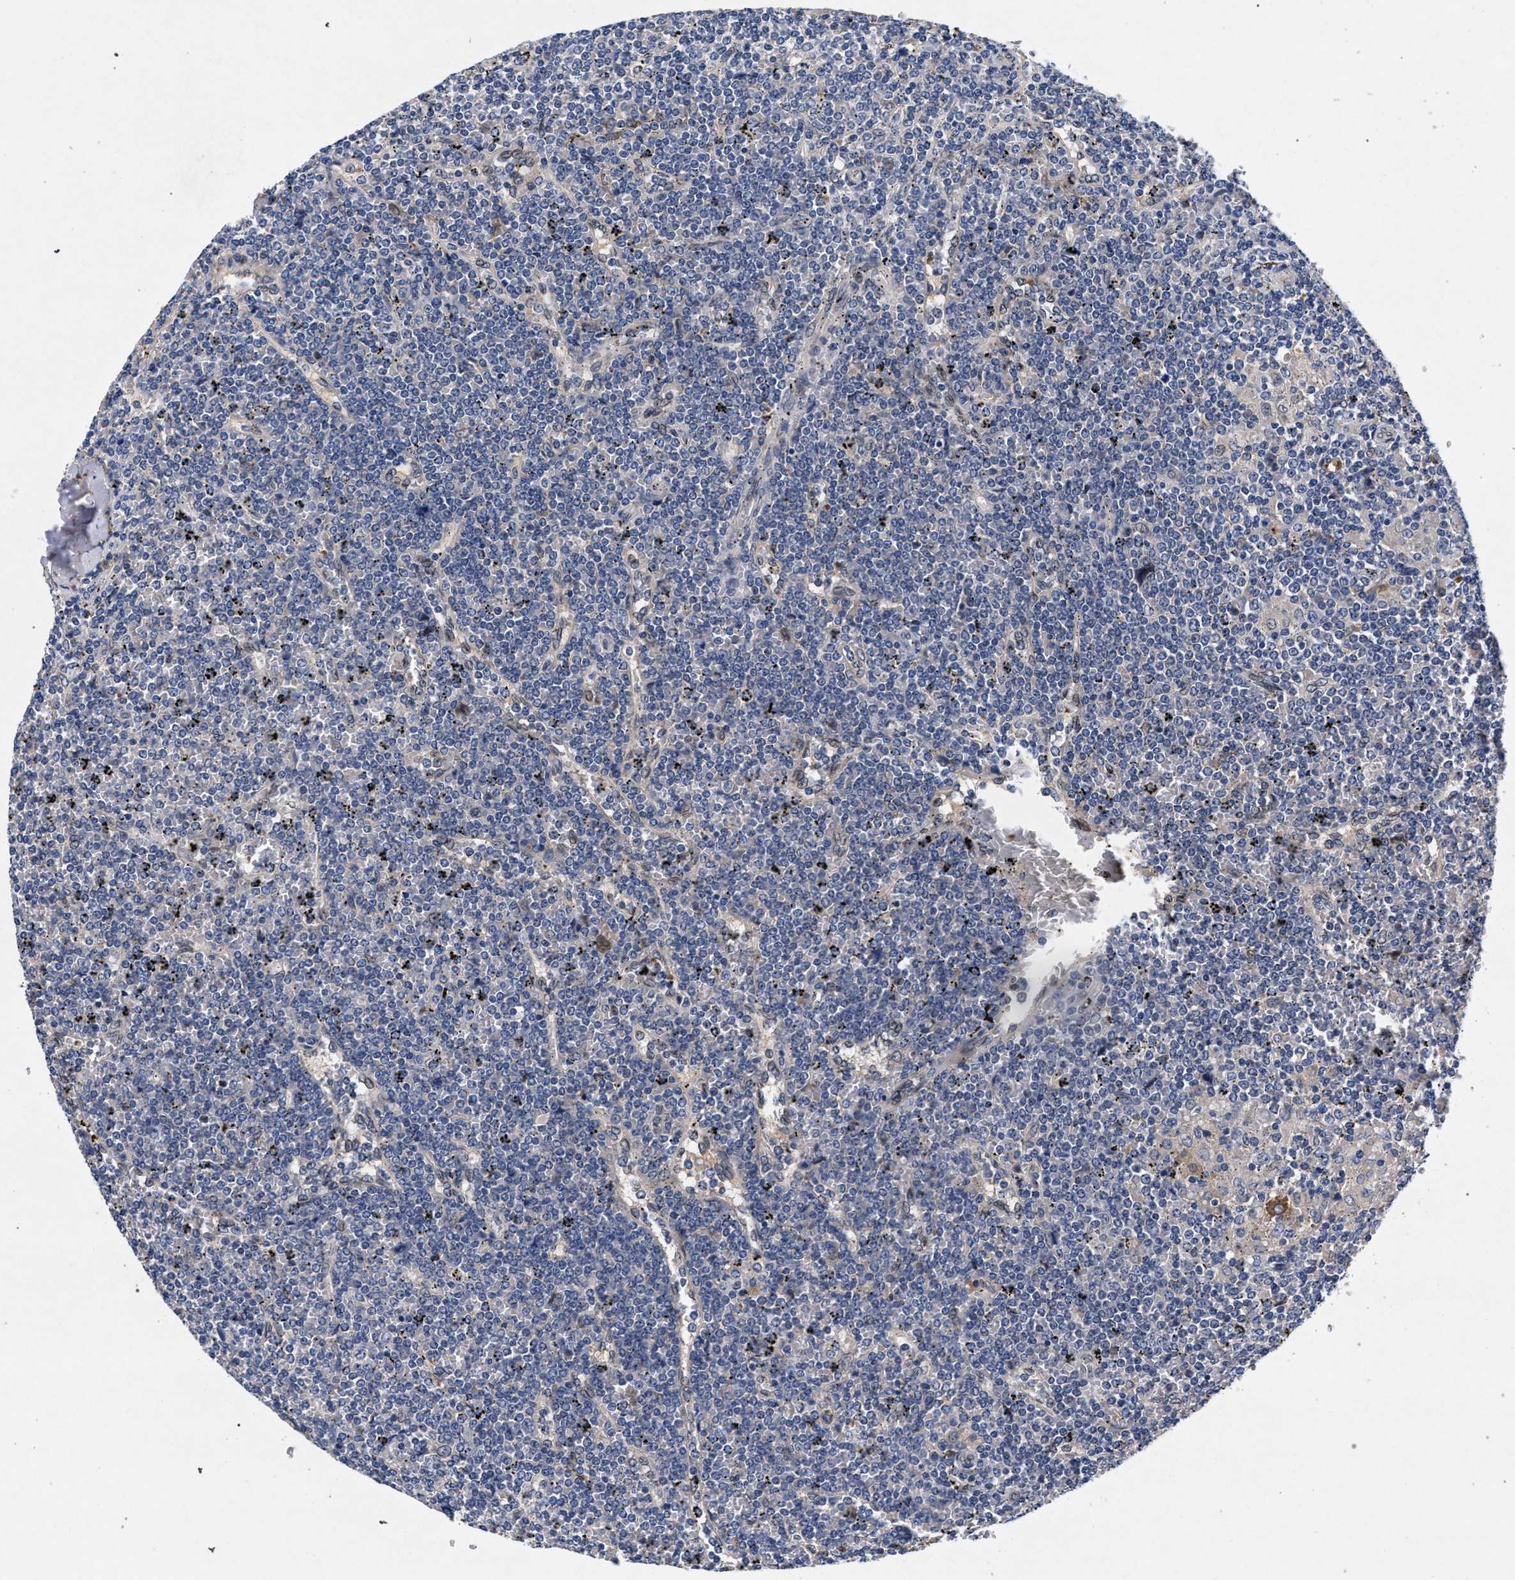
{"staining": {"intensity": "negative", "quantity": "none", "location": "none"}, "tissue": "lymphoma", "cell_type": "Tumor cells", "image_type": "cancer", "snomed": [{"axis": "morphology", "description": "Malignant lymphoma, non-Hodgkin's type, Low grade"}, {"axis": "topography", "description": "Spleen"}], "caption": "Immunohistochemical staining of human lymphoma demonstrates no significant positivity in tumor cells.", "gene": "NEK7", "patient": {"sex": "female", "age": 19}}